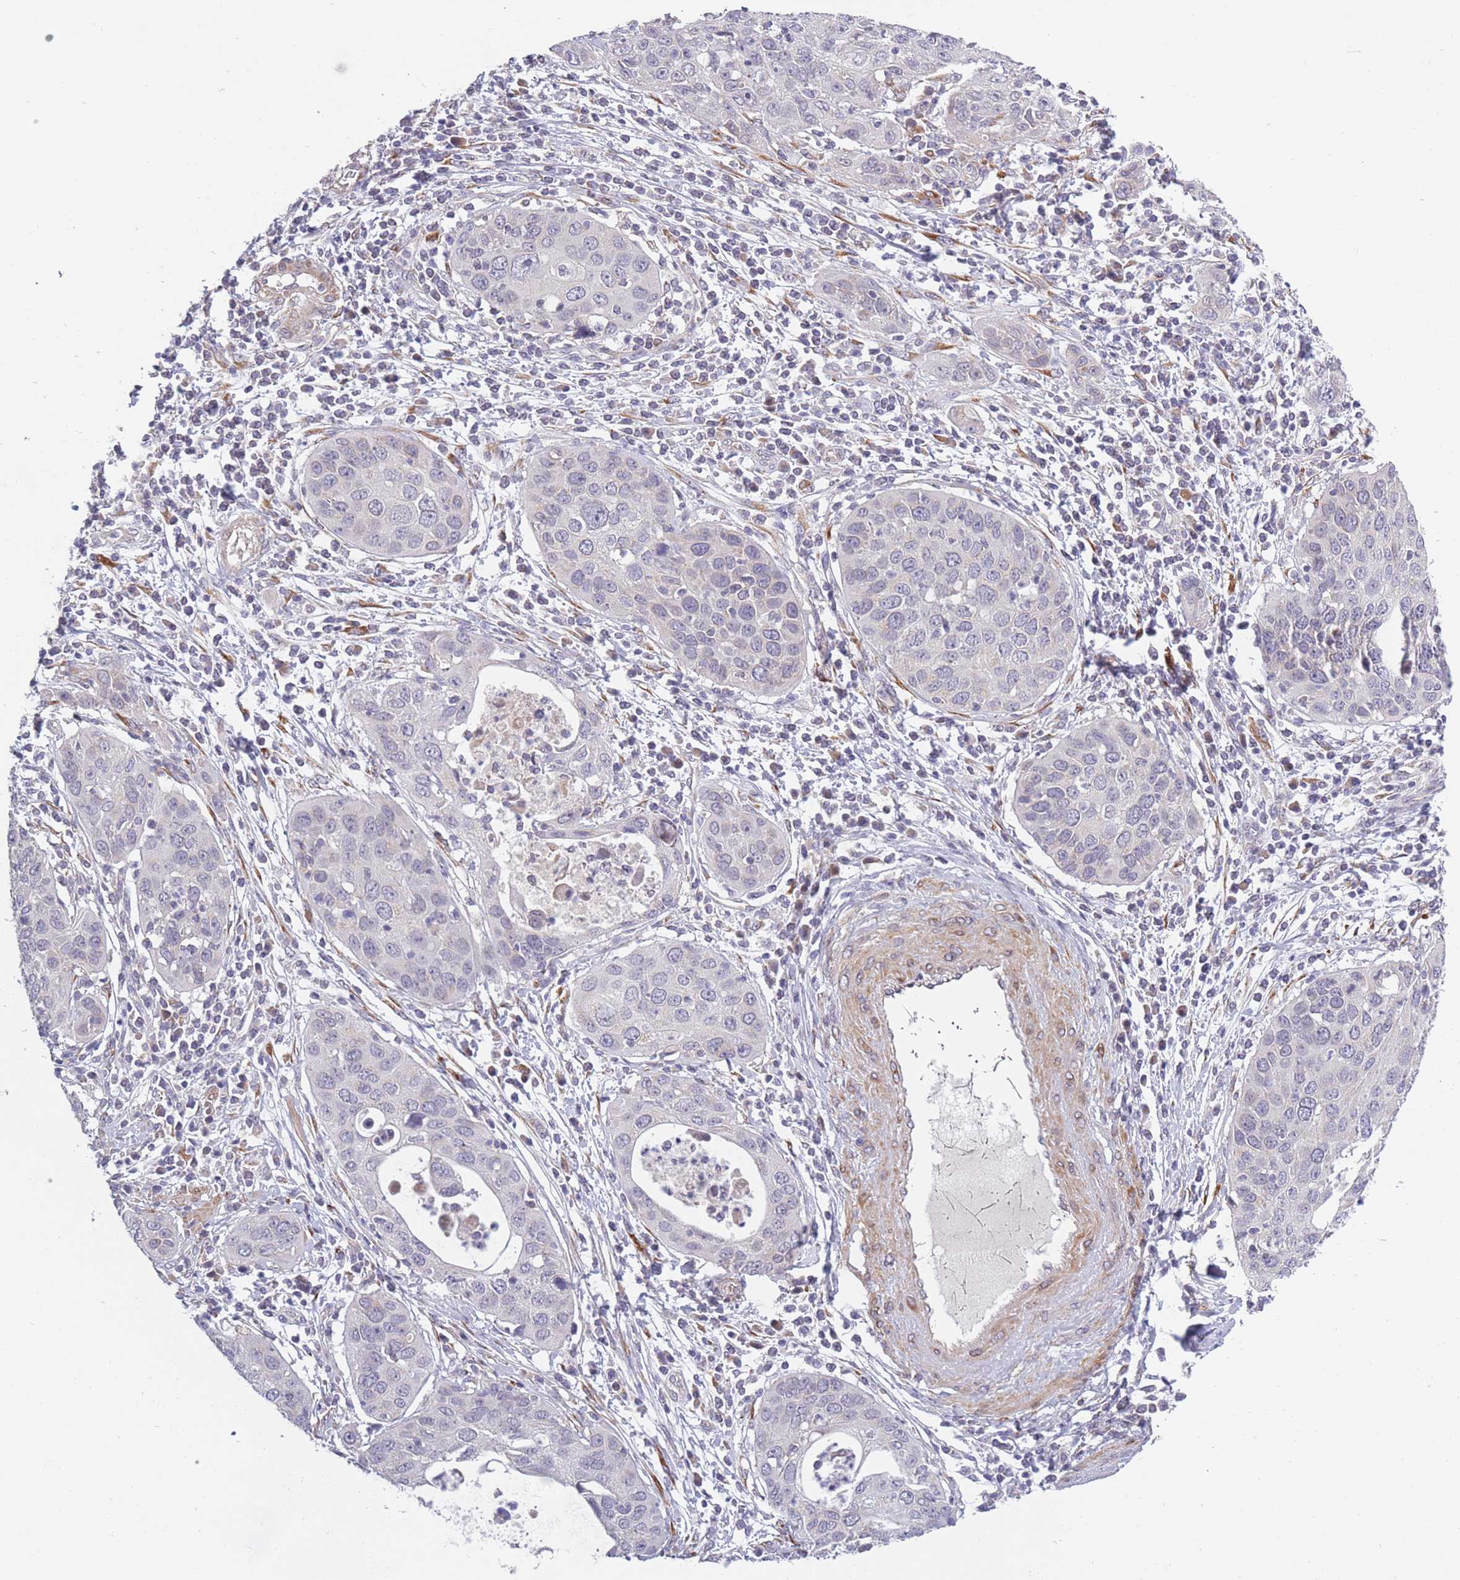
{"staining": {"intensity": "negative", "quantity": "none", "location": "none"}, "tissue": "cervical cancer", "cell_type": "Tumor cells", "image_type": "cancer", "snomed": [{"axis": "morphology", "description": "Squamous cell carcinoma, NOS"}, {"axis": "topography", "description": "Cervix"}], "caption": "Human cervical cancer stained for a protein using immunohistochemistry shows no expression in tumor cells.", "gene": "CCNQ", "patient": {"sex": "female", "age": 36}}